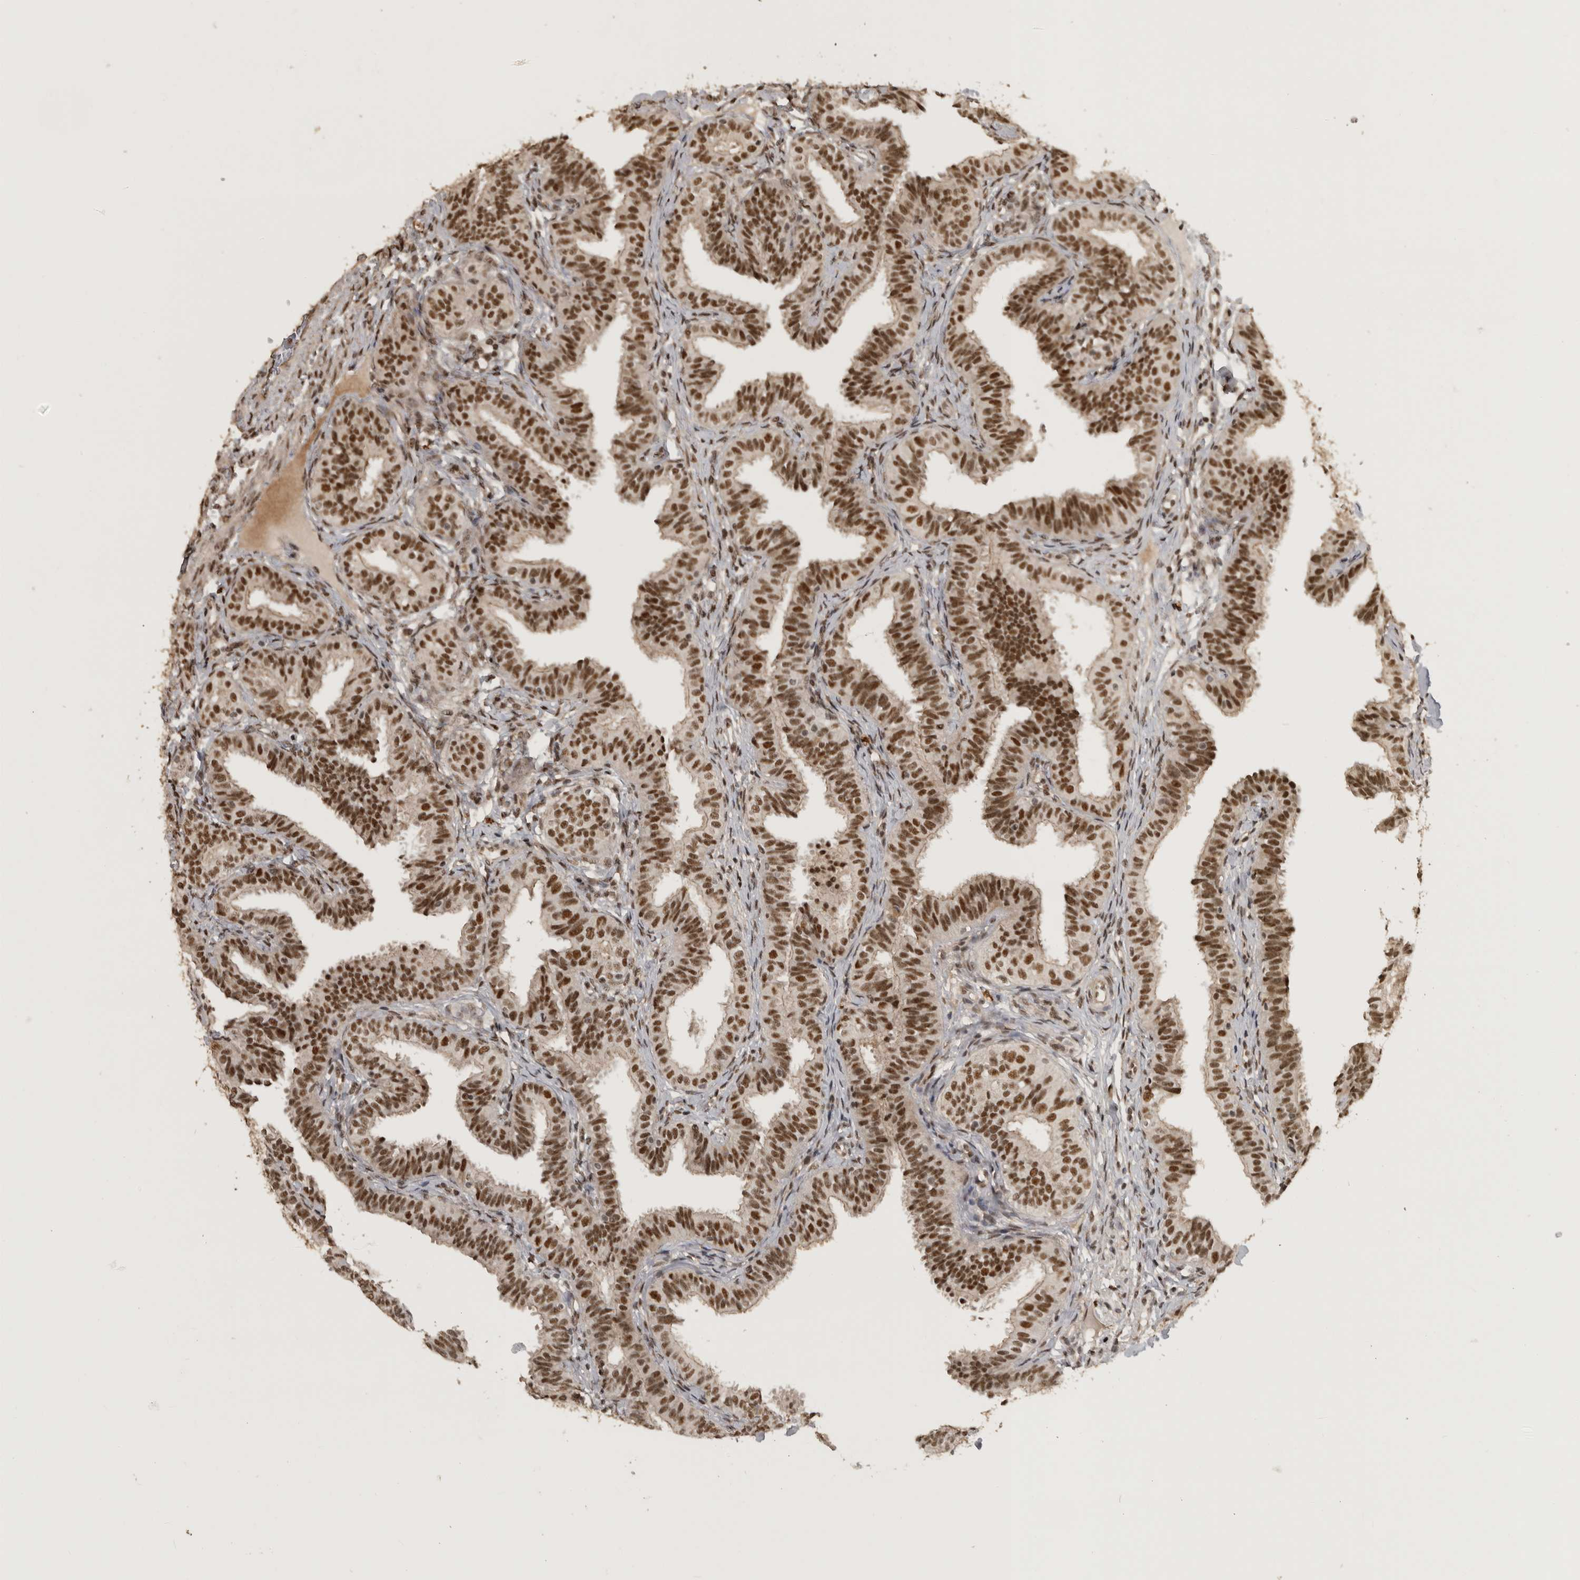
{"staining": {"intensity": "strong", "quantity": ">75%", "location": "nuclear"}, "tissue": "fallopian tube", "cell_type": "Glandular cells", "image_type": "normal", "snomed": [{"axis": "morphology", "description": "Normal tissue, NOS"}, {"axis": "topography", "description": "Fallopian tube"}], "caption": "Brown immunohistochemical staining in benign human fallopian tube shows strong nuclear staining in approximately >75% of glandular cells. (DAB IHC, brown staining for protein, blue staining for nuclei).", "gene": "CBLL1", "patient": {"sex": "female", "age": 35}}